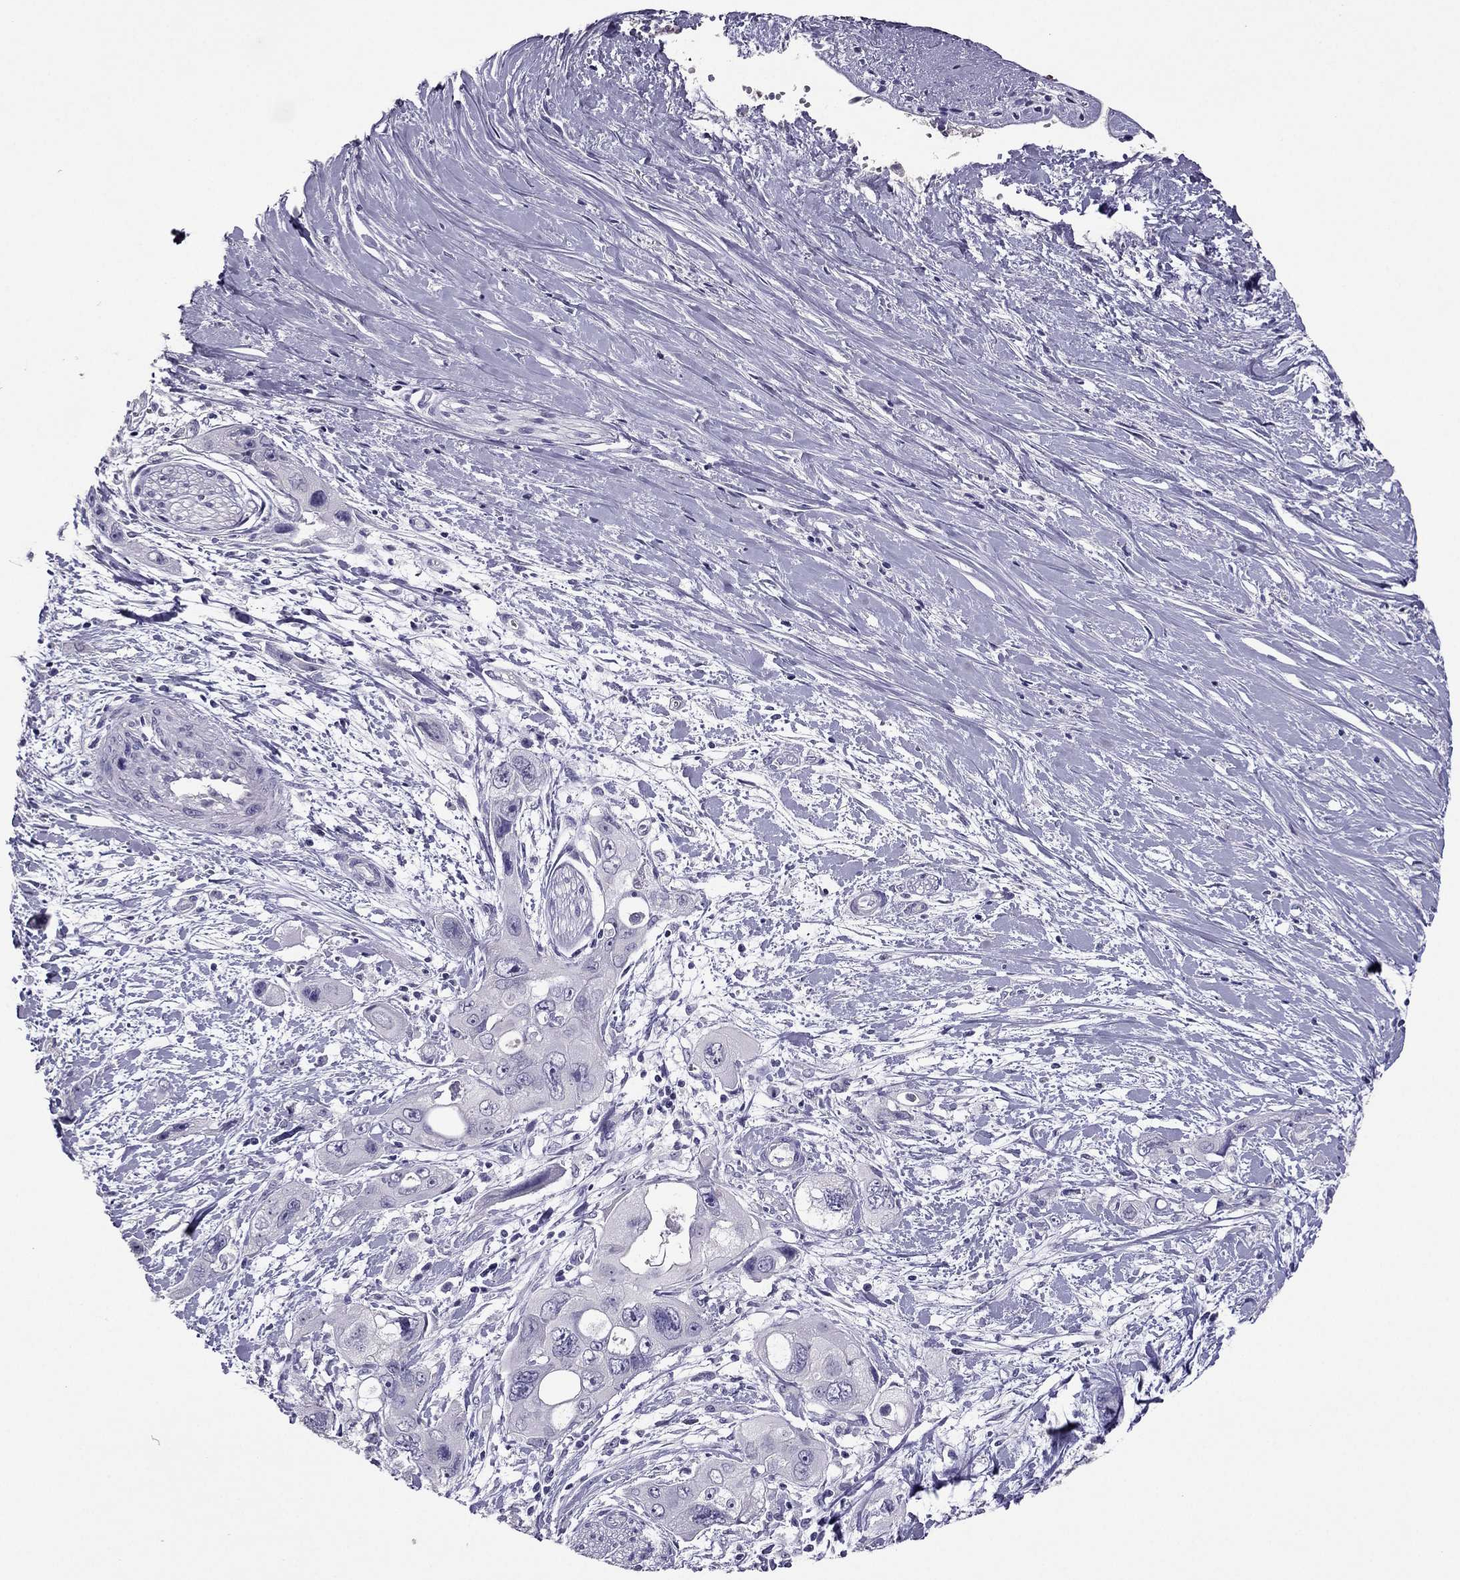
{"staining": {"intensity": "negative", "quantity": "none", "location": "none"}, "tissue": "pancreatic cancer", "cell_type": "Tumor cells", "image_type": "cancer", "snomed": [{"axis": "morphology", "description": "Adenocarcinoma, NOS"}, {"axis": "topography", "description": "Pancreas"}], "caption": "Immunohistochemistry histopathology image of neoplastic tissue: adenocarcinoma (pancreatic) stained with DAB (3,3'-diaminobenzidine) exhibits no significant protein staining in tumor cells.", "gene": "RHO", "patient": {"sex": "male", "age": 47}}